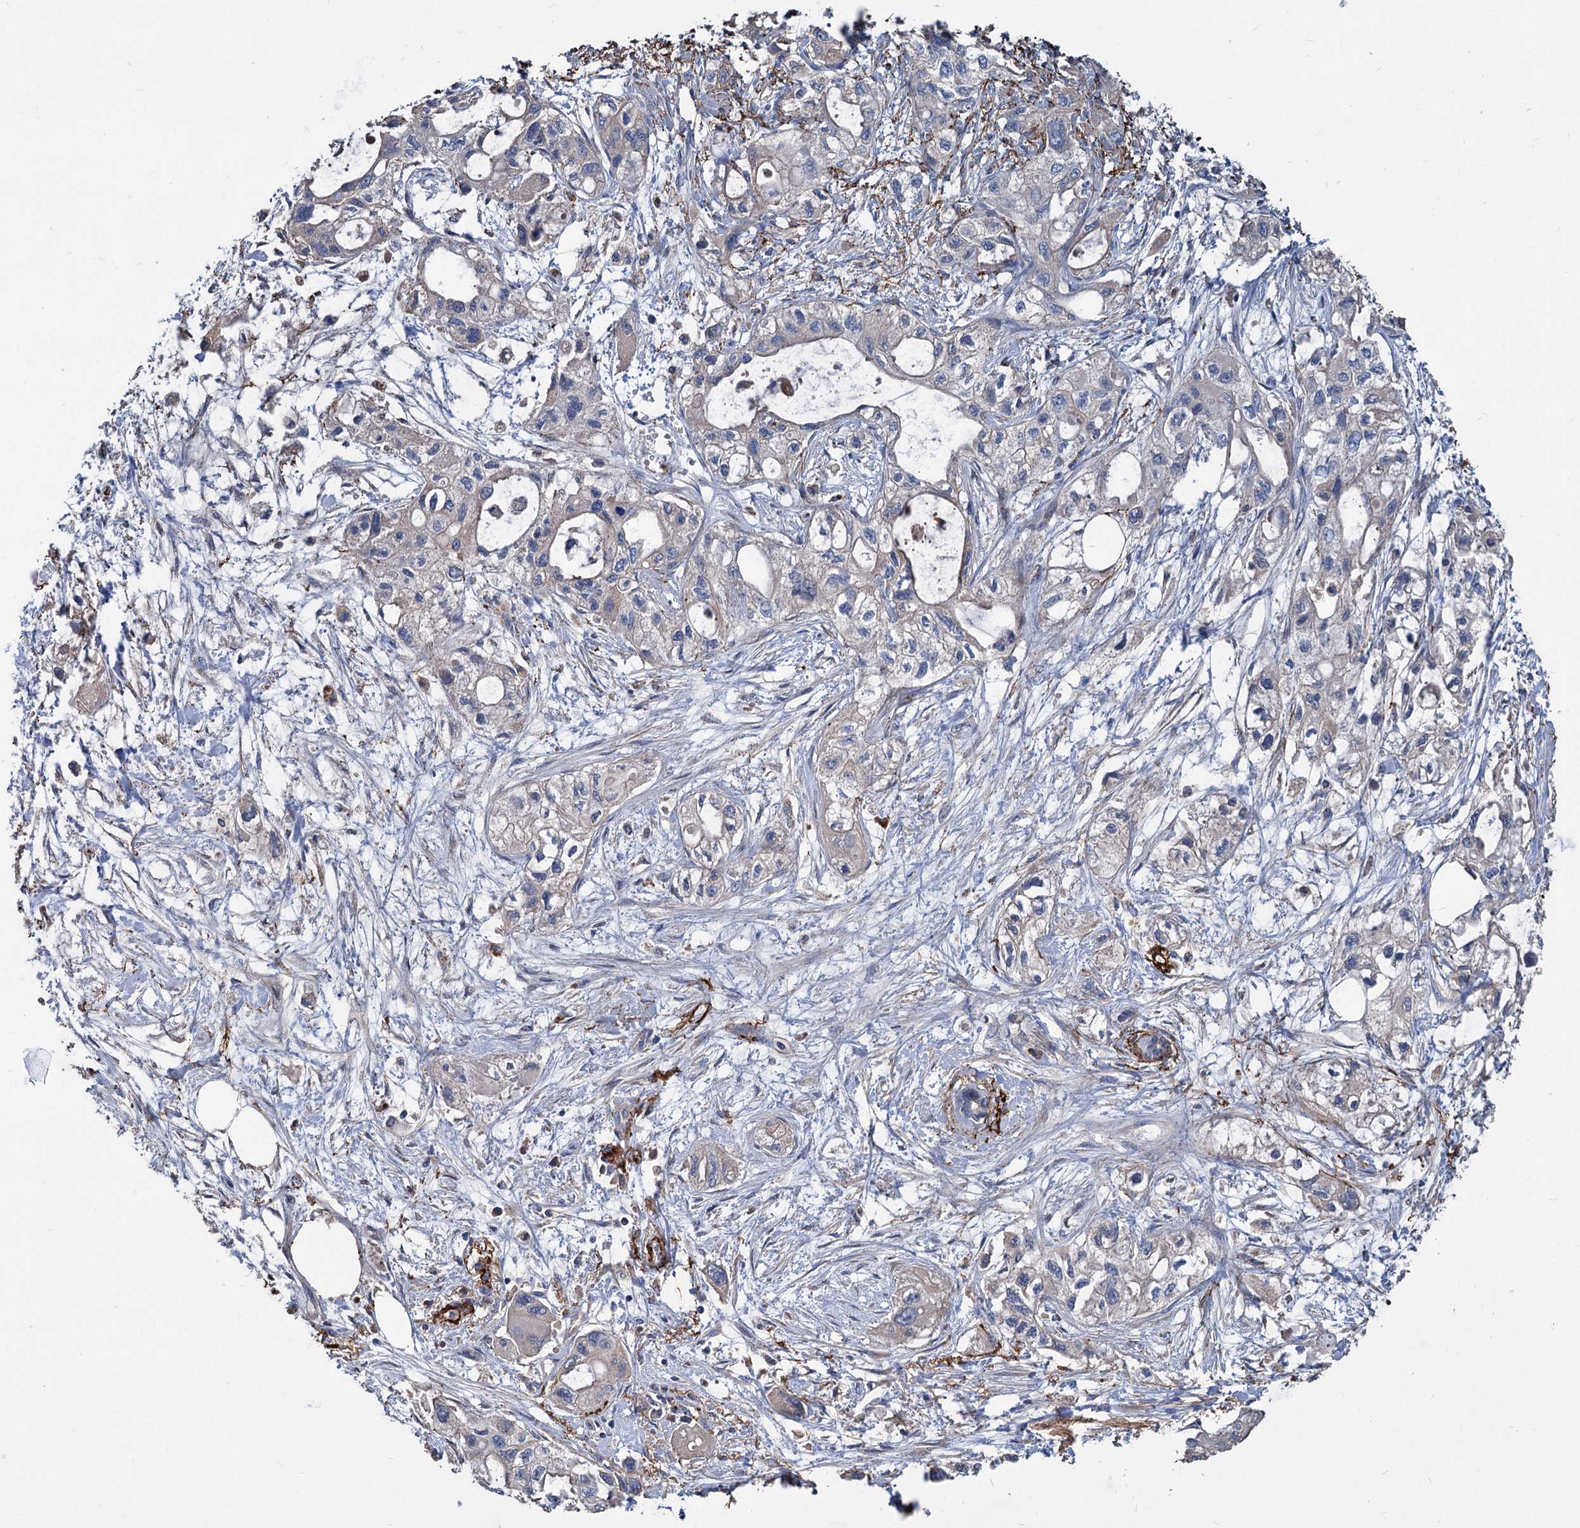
{"staining": {"intensity": "negative", "quantity": "none", "location": "none"}, "tissue": "pancreatic cancer", "cell_type": "Tumor cells", "image_type": "cancer", "snomed": [{"axis": "morphology", "description": "Adenocarcinoma, NOS"}, {"axis": "topography", "description": "Pancreas"}], "caption": "Human pancreatic cancer stained for a protein using immunohistochemistry exhibits no expression in tumor cells.", "gene": "URAD", "patient": {"sex": "male", "age": 75}}